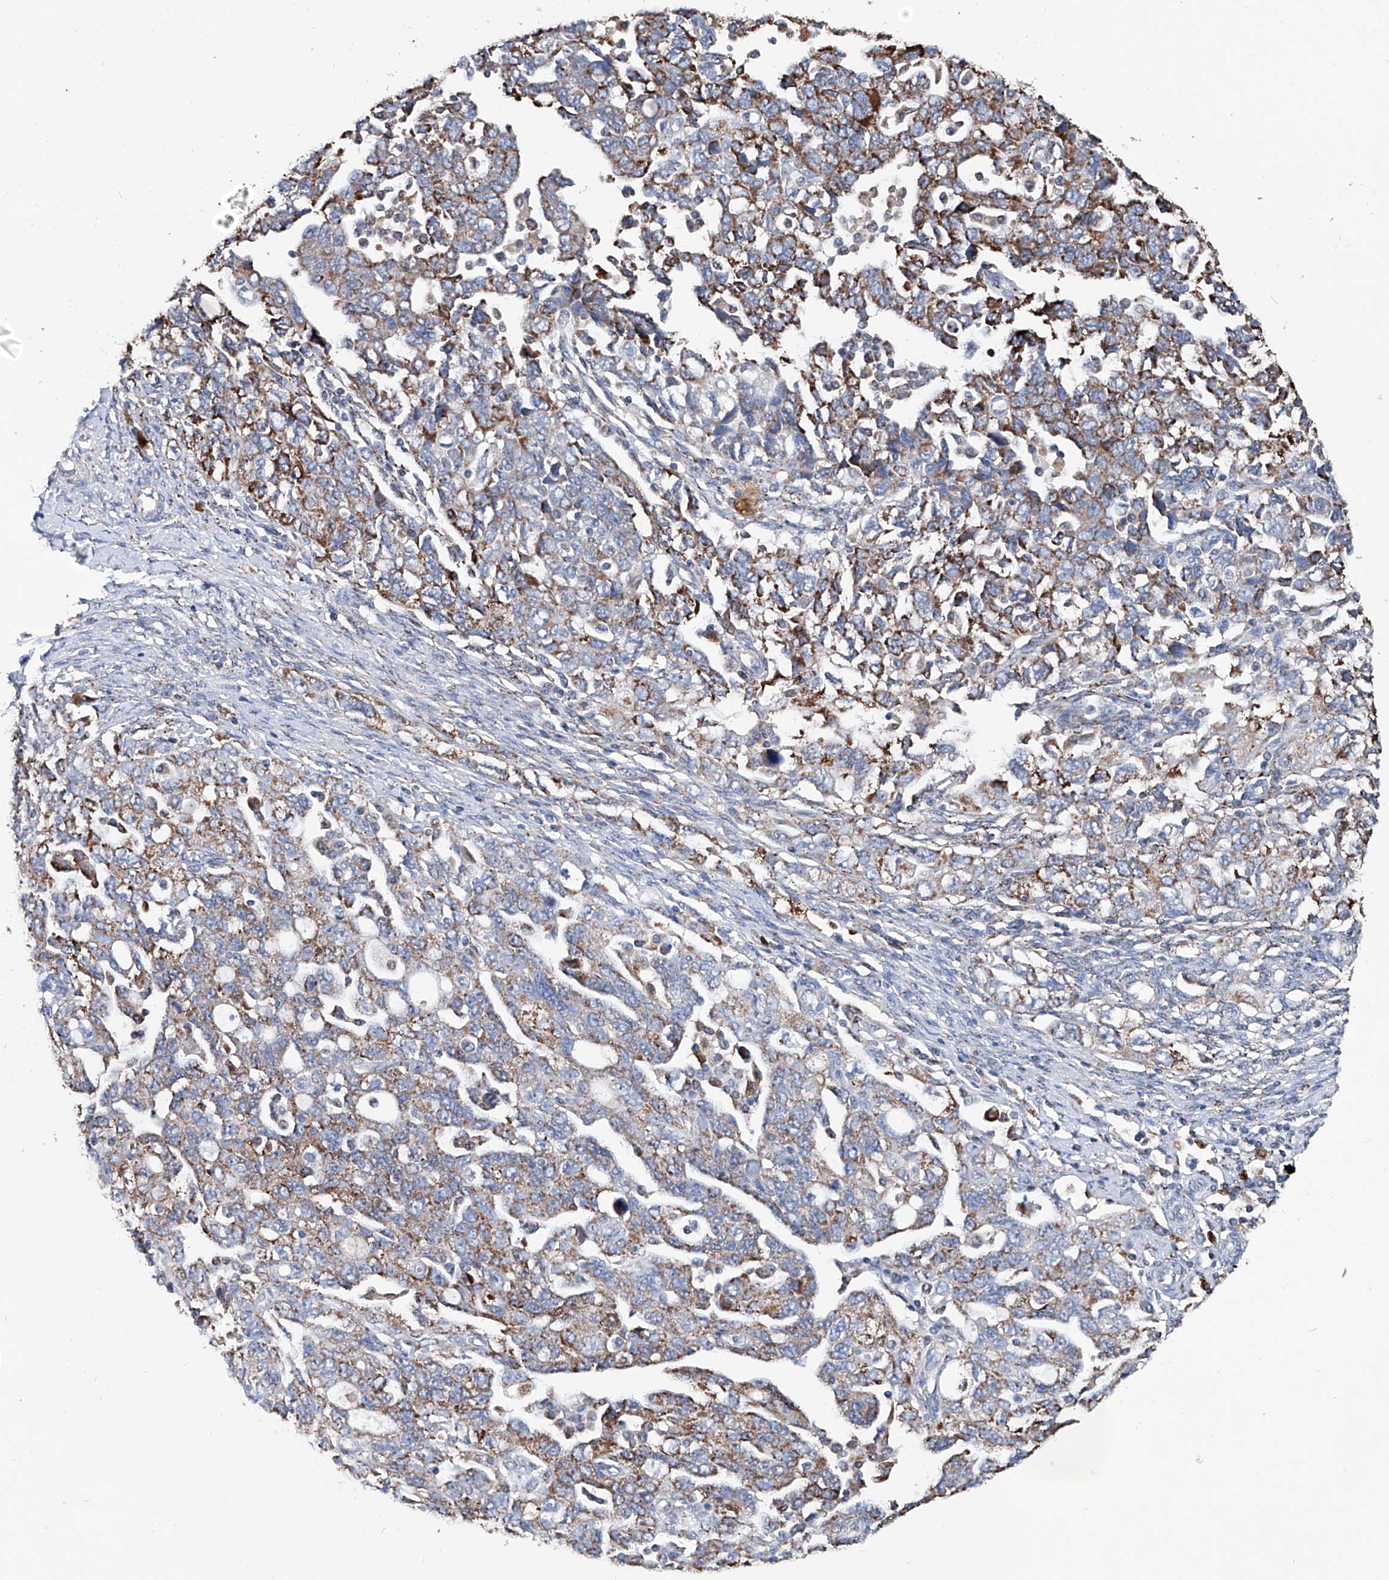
{"staining": {"intensity": "moderate", "quantity": ">75%", "location": "cytoplasmic/membranous"}, "tissue": "ovarian cancer", "cell_type": "Tumor cells", "image_type": "cancer", "snomed": [{"axis": "morphology", "description": "Carcinoma, NOS"}, {"axis": "morphology", "description": "Cystadenocarcinoma, serous, NOS"}, {"axis": "topography", "description": "Ovary"}], "caption": "Immunohistochemistry (IHC) of human serous cystadenocarcinoma (ovarian) shows medium levels of moderate cytoplasmic/membranous positivity in about >75% of tumor cells.", "gene": "NHS", "patient": {"sex": "female", "age": 69}}